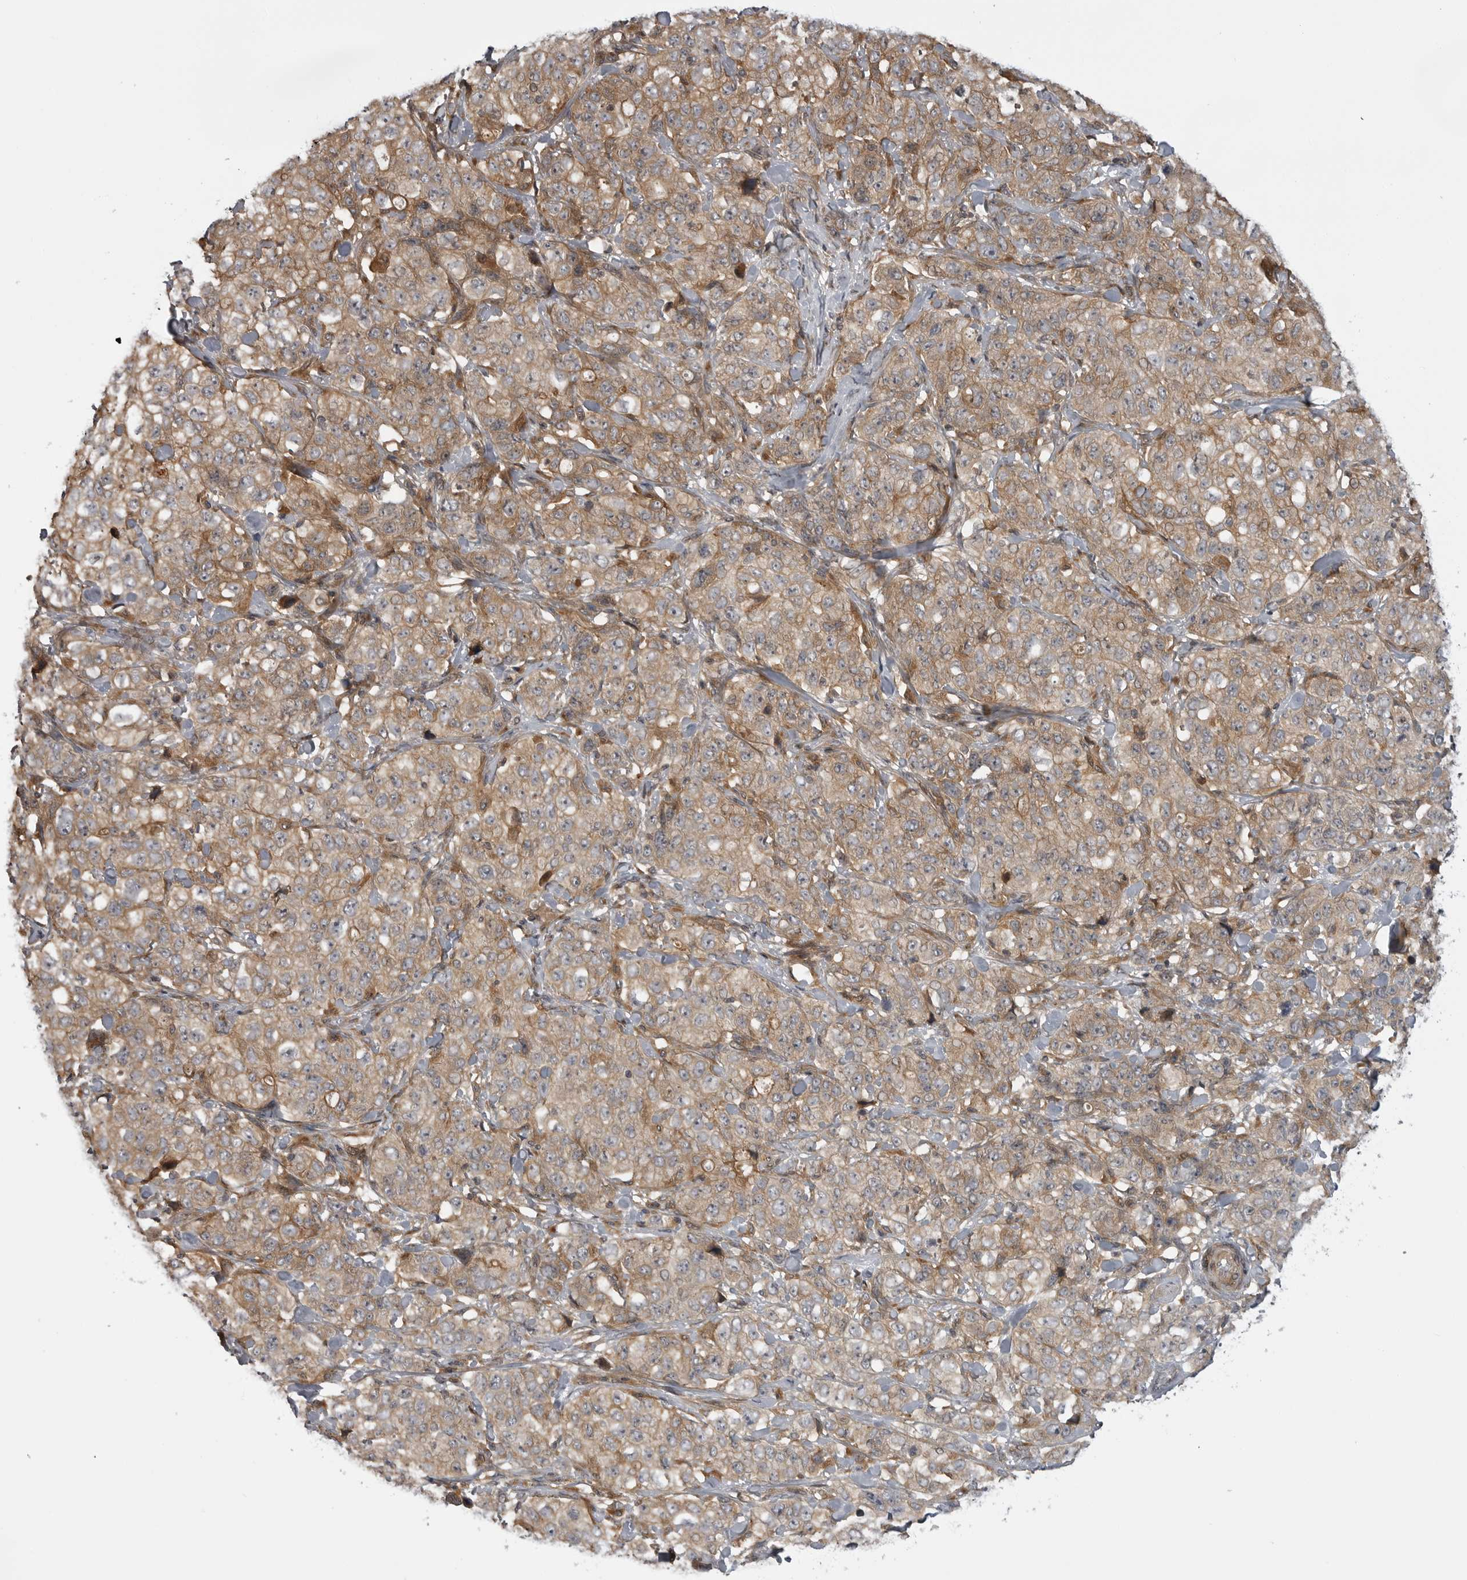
{"staining": {"intensity": "weak", "quantity": ">75%", "location": "cytoplasmic/membranous"}, "tissue": "stomach cancer", "cell_type": "Tumor cells", "image_type": "cancer", "snomed": [{"axis": "morphology", "description": "Adenocarcinoma, NOS"}, {"axis": "topography", "description": "Stomach"}], "caption": "Weak cytoplasmic/membranous positivity is seen in approximately >75% of tumor cells in adenocarcinoma (stomach).", "gene": "LRRC45", "patient": {"sex": "male", "age": 48}}